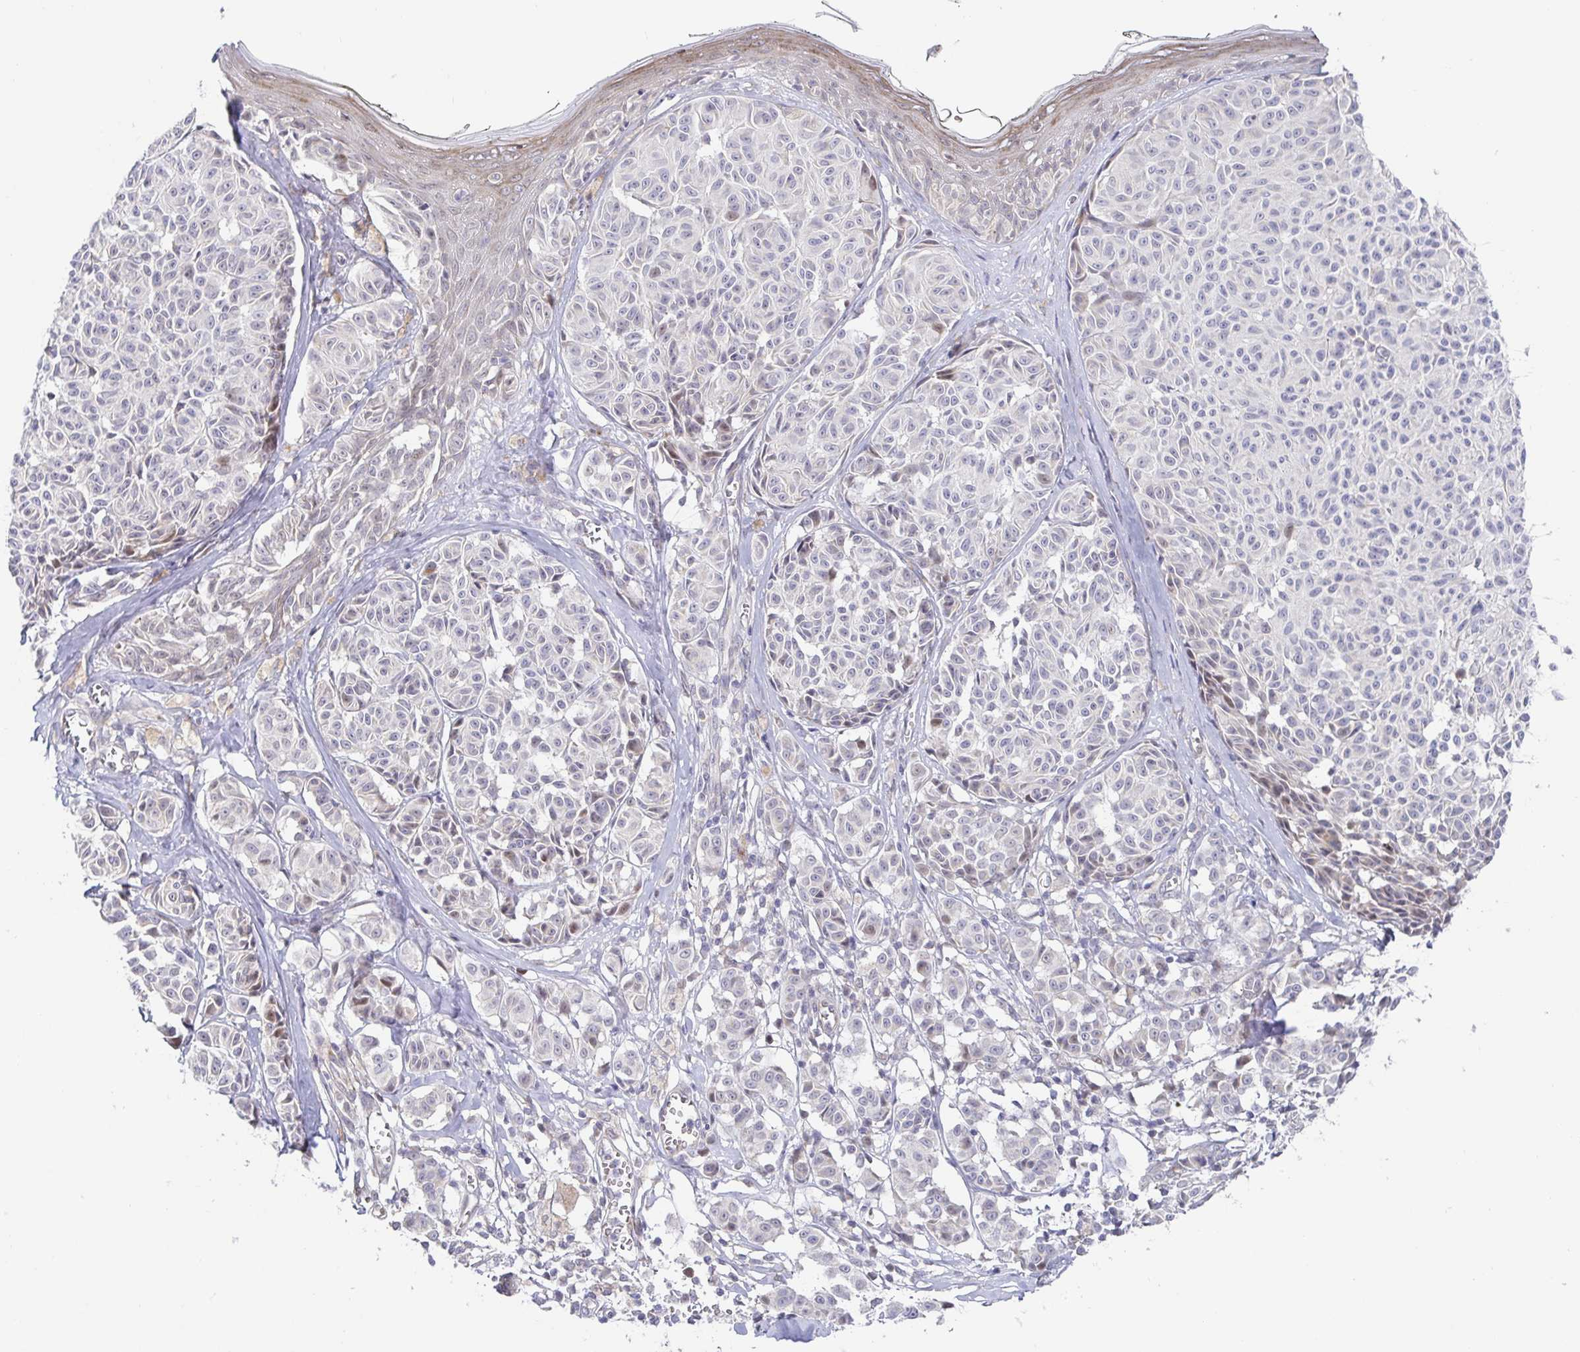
{"staining": {"intensity": "negative", "quantity": "none", "location": "none"}, "tissue": "melanoma", "cell_type": "Tumor cells", "image_type": "cancer", "snomed": [{"axis": "morphology", "description": "Malignant melanoma, NOS"}, {"axis": "topography", "description": "Skin"}], "caption": "Immunohistochemical staining of human melanoma displays no significant staining in tumor cells. (DAB IHC, high magnification).", "gene": "CIT", "patient": {"sex": "female", "age": 43}}